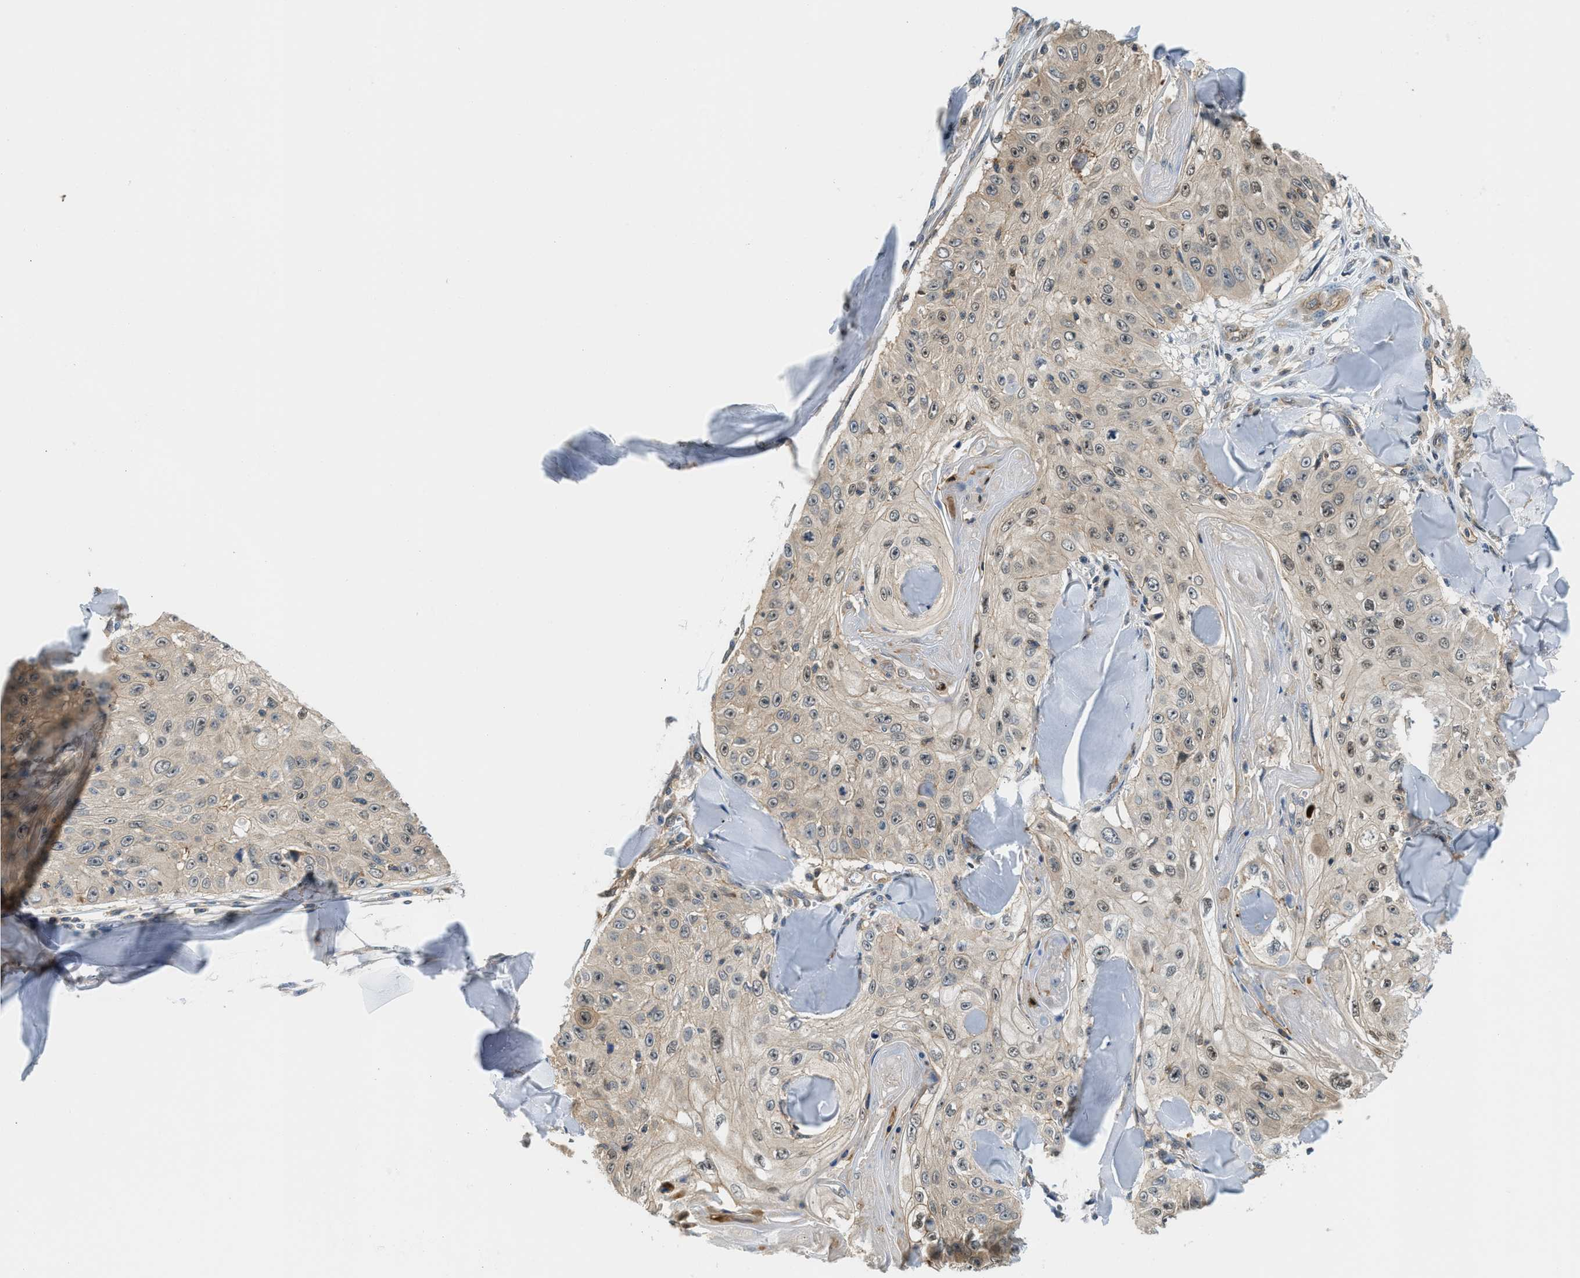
{"staining": {"intensity": "weak", "quantity": ">75%", "location": "cytoplasmic/membranous,nuclear"}, "tissue": "skin cancer", "cell_type": "Tumor cells", "image_type": "cancer", "snomed": [{"axis": "morphology", "description": "Squamous cell carcinoma, NOS"}, {"axis": "topography", "description": "Skin"}], "caption": "DAB (3,3'-diaminobenzidine) immunohistochemical staining of human skin cancer (squamous cell carcinoma) shows weak cytoplasmic/membranous and nuclear protein positivity in approximately >75% of tumor cells.", "gene": "CBLB", "patient": {"sex": "male", "age": 86}}